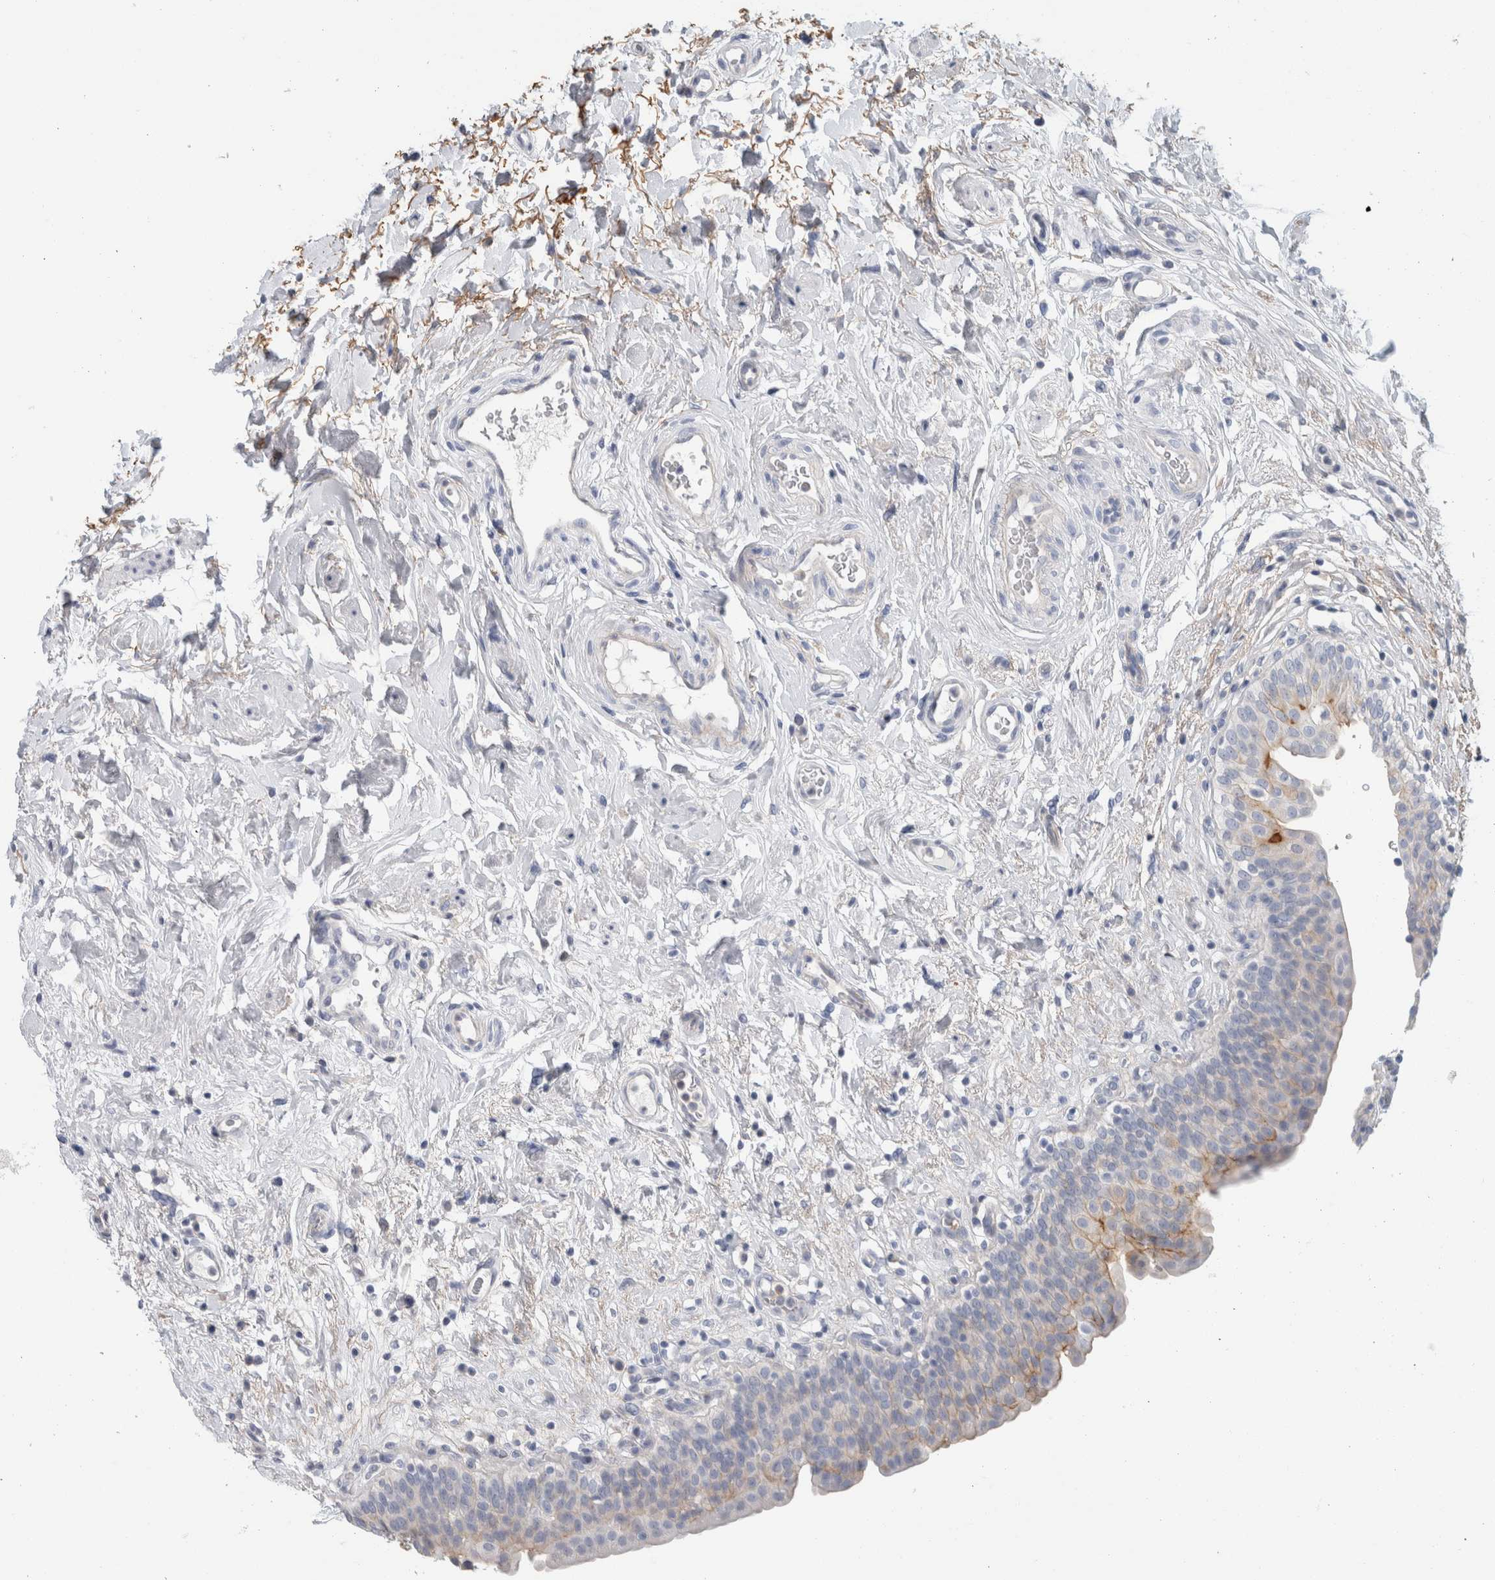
{"staining": {"intensity": "moderate", "quantity": "<25%", "location": "cytoplasmic/membranous"}, "tissue": "urinary bladder", "cell_type": "Urothelial cells", "image_type": "normal", "snomed": [{"axis": "morphology", "description": "Normal tissue, NOS"}, {"axis": "topography", "description": "Urinary bladder"}], "caption": "DAB immunohistochemical staining of unremarkable human urinary bladder reveals moderate cytoplasmic/membranous protein positivity in approximately <25% of urothelial cells.", "gene": "CD55", "patient": {"sex": "male", "age": 83}}